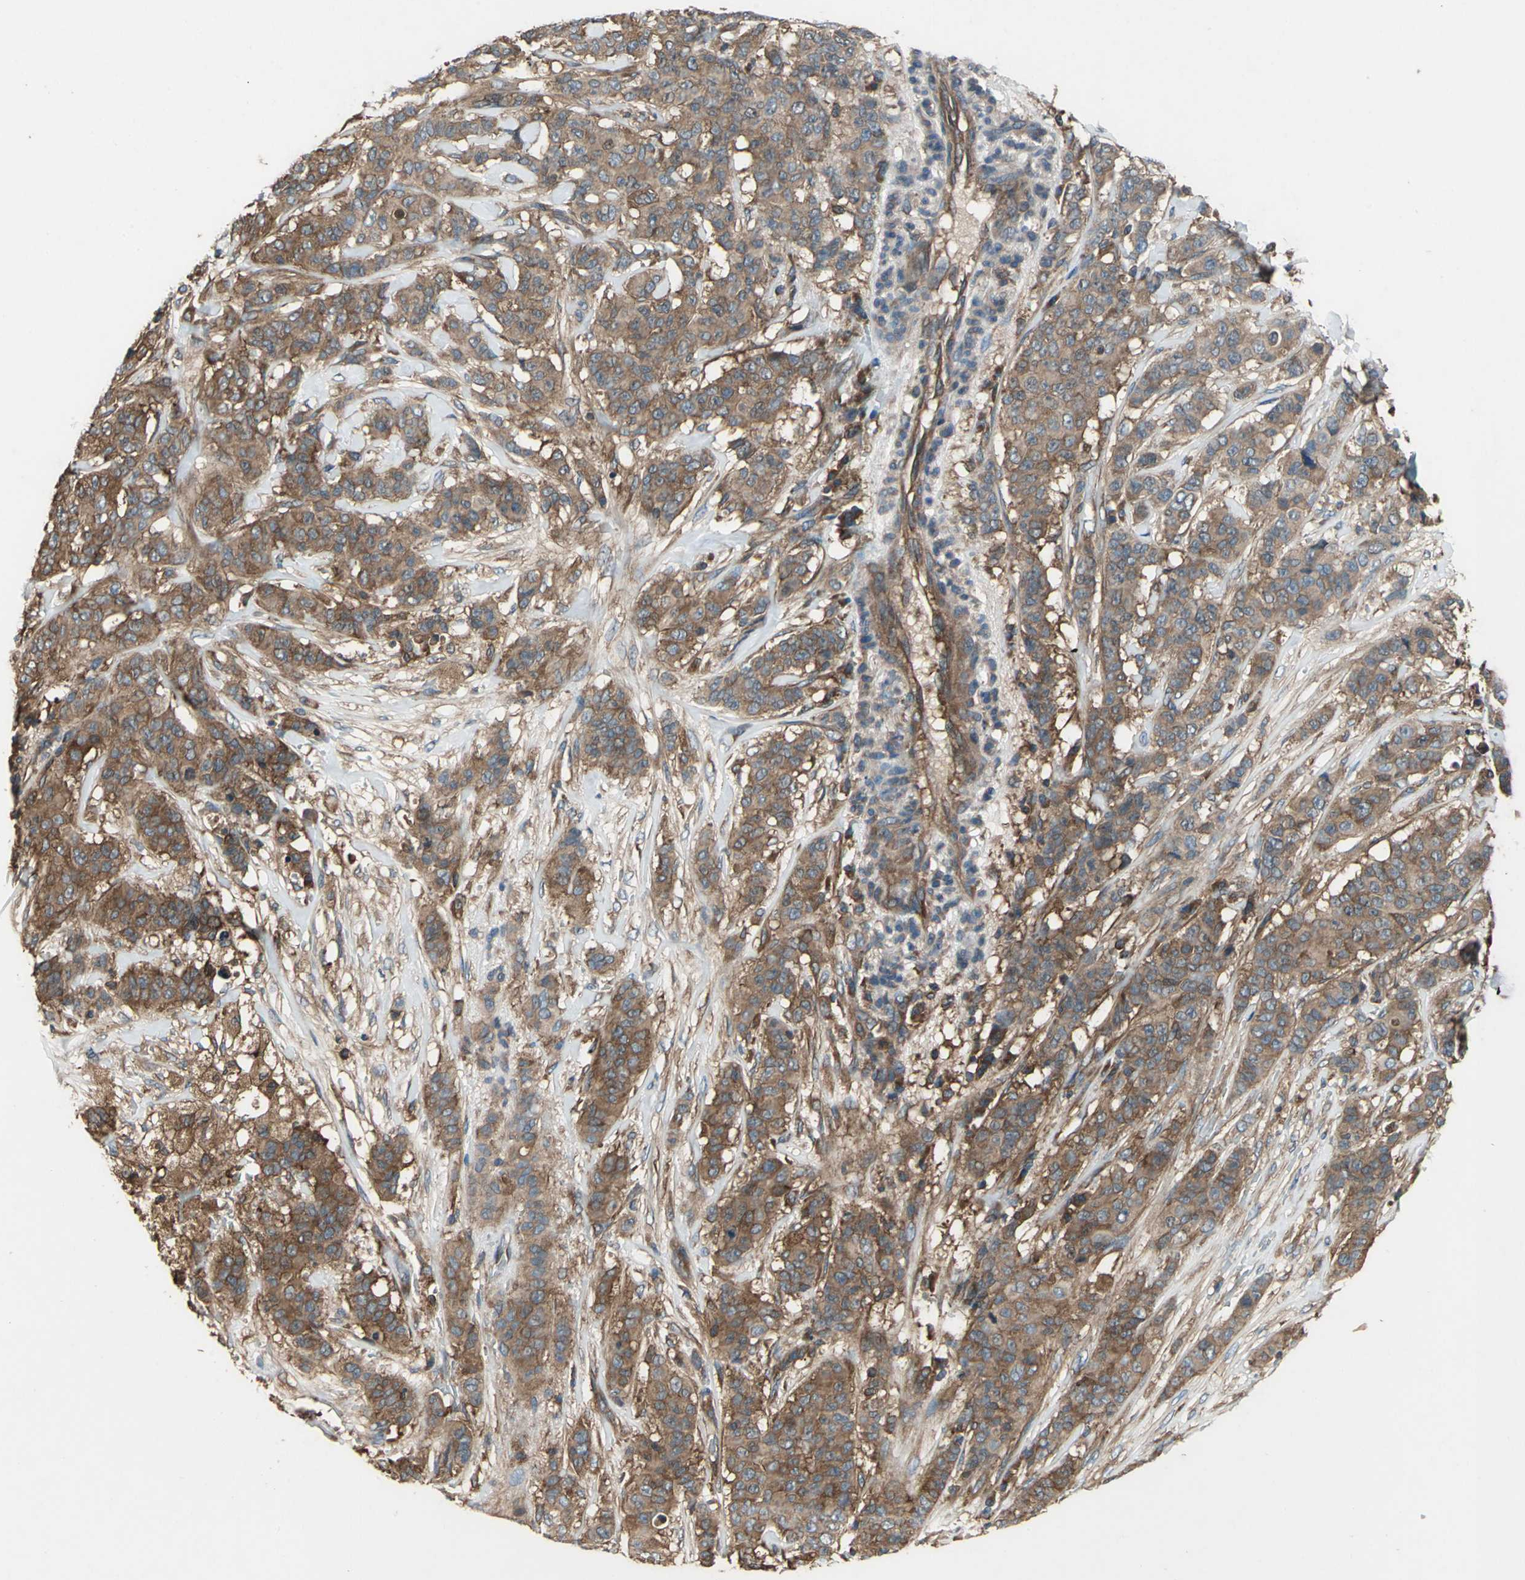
{"staining": {"intensity": "strong", "quantity": ">75%", "location": "cytoplasmic/membranous"}, "tissue": "breast cancer", "cell_type": "Tumor cells", "image_type": "cancer", "snomed": [{"axis": "morphology", "description": "Duct carcinoma"}, {"axis": "topography", "description": "Breast"}], "caption": "Protein expression analysis of breast cancer (intraductal carcinoma) exhibits strong cytoplasmic/membranous positivity in approximately >75% of tumor cells.", "gene": "CAPN1", "patient": {"sex": "female", "age": 40}}